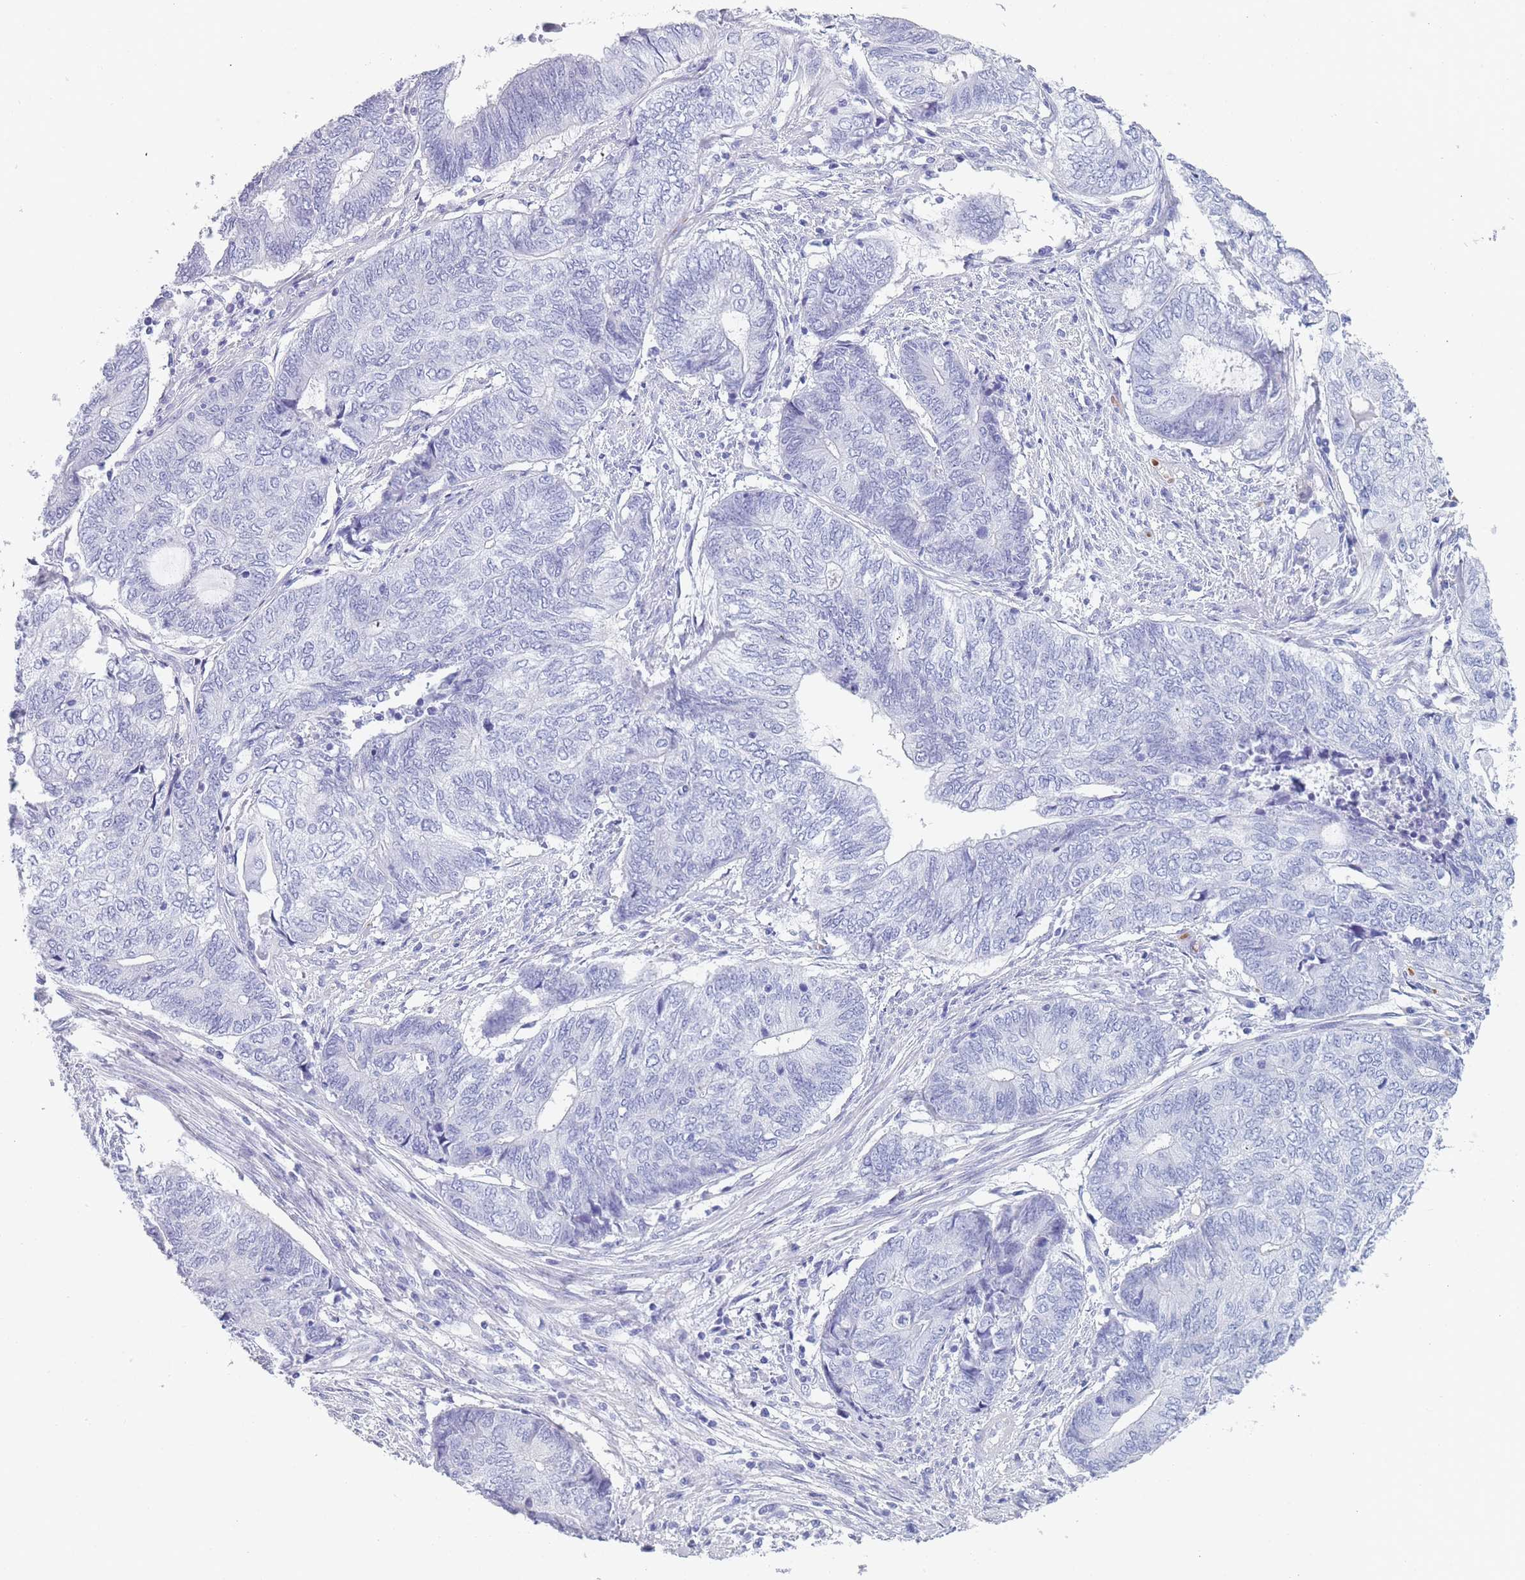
{"staining": {"intensity": "negative", "quantity": "none", "location": "none"}, "tissue": "endometrial cancer", "cell_type": "Tumor cells", "image_type": "cancer", "snomed": [{"axis": "morphology", "description": "Adenocarcinoma, NOS"}, {"axis": "topography", "description": "Uterus"}, {"axis": "topography", "description": "Endometrium"}], "caption": "IHC photomicrograph of neoplastic tissue: endometrial cancer (adenocarcinoma) stained with DAB exhibits no significant protein positivity in tumor cells.", "gene": "OR5D16", "patient": {"sex": "female", "age": 70}}